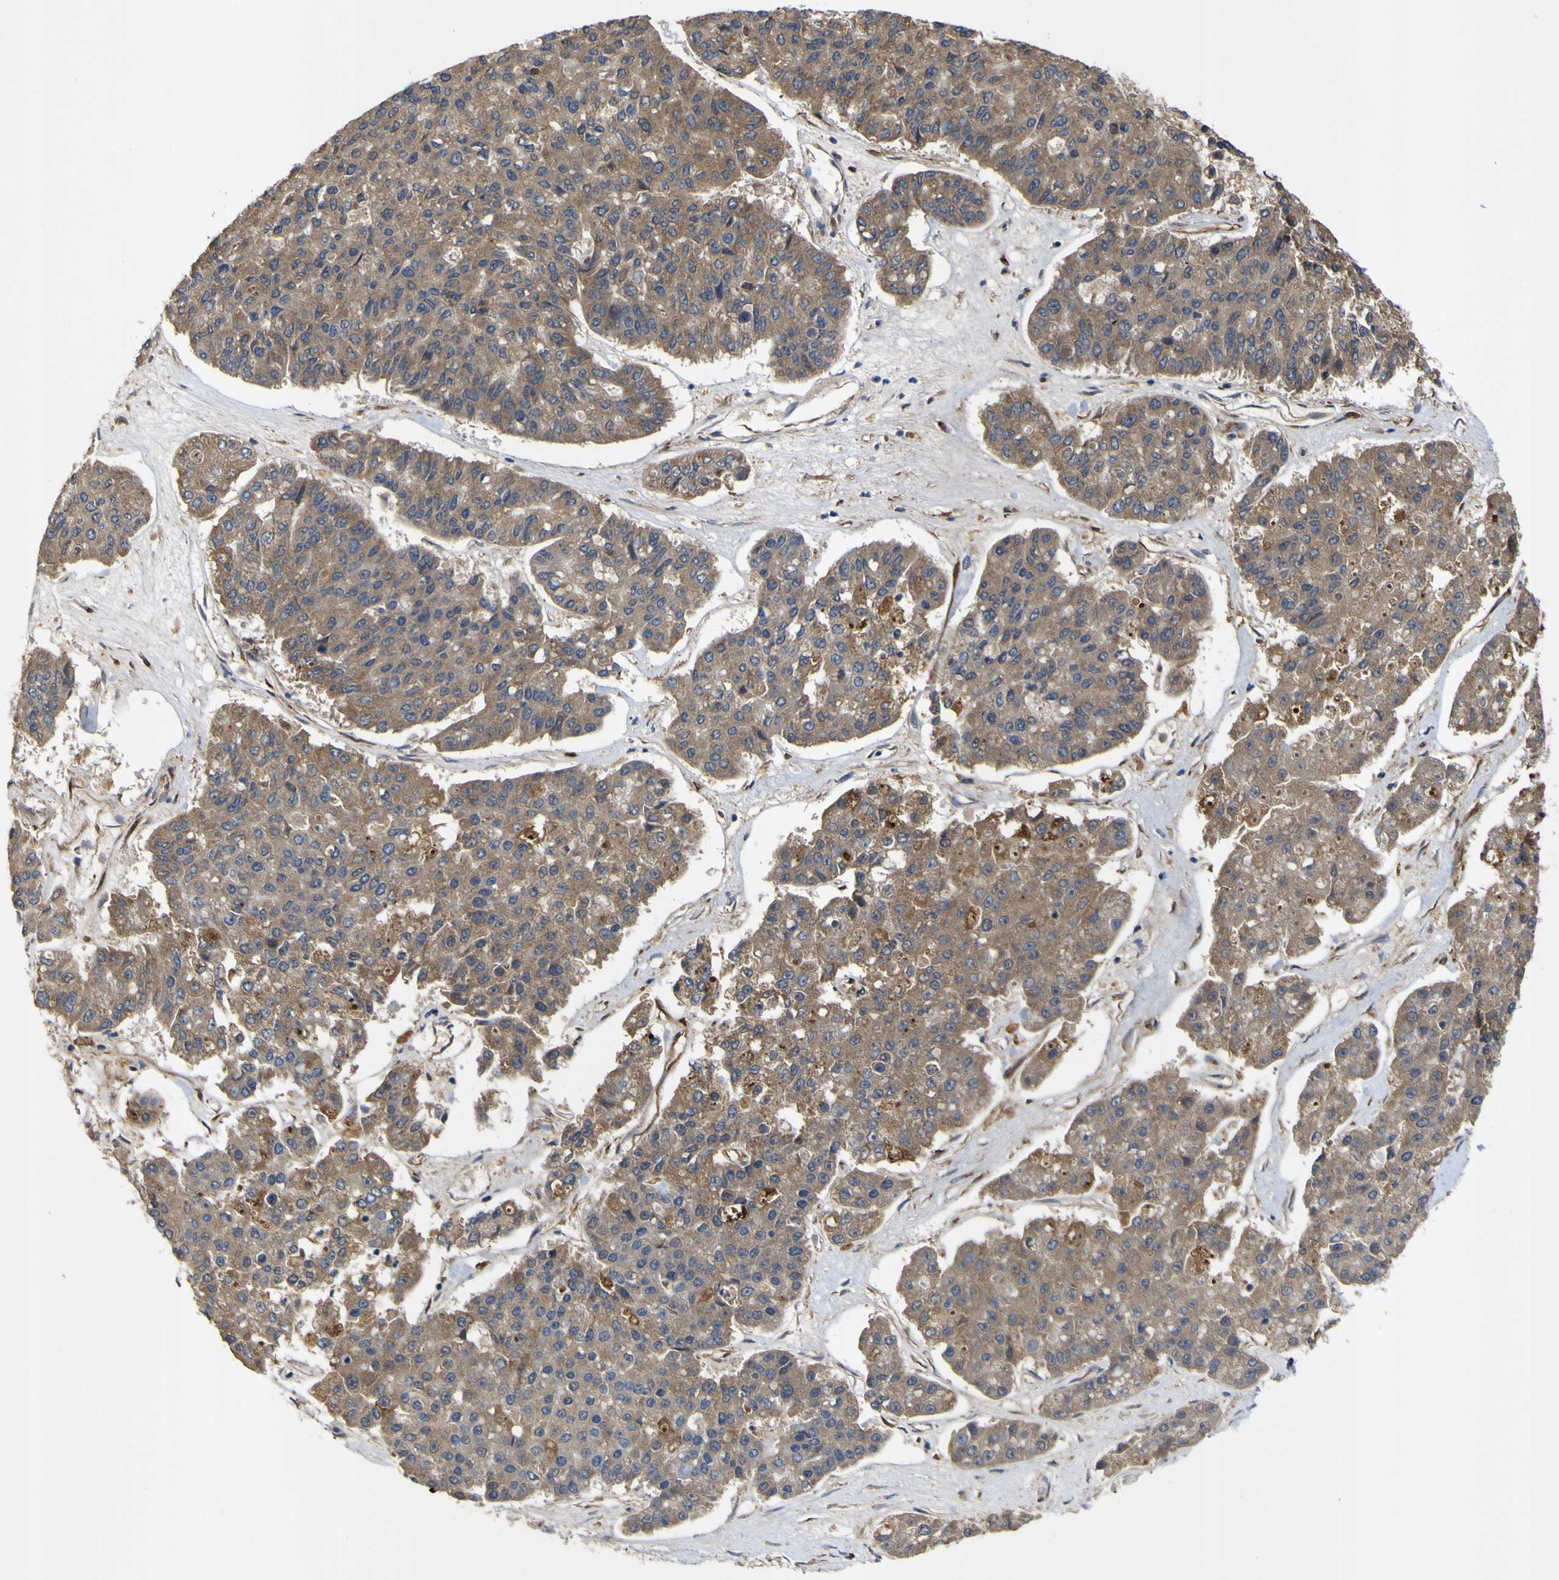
{"staining": {"intensity": "moderate", "quantity": ">75%", "location": "cytoplasmic/membranous"}, "tissue": "pancreatic cancer", "cell_type": "Tumor cells", "image_type": "cancer", "snomed": [{"axis": "morphology", "description": "Adenocarcinoma, NOS"}, {"axis": "topography", "description": "Pancreas"}], "caption": "Moderate cytoplasmic/membranous staining is identified in approximately >75% of tumor cells in pancreatic adenocarcinoma. (DAB (3,3'-diaminobenzidine) IHC, brown staining for protein, blue staining for nuclei).", "gene": "COA1", "patient": {"sex": "male", "age": 50}}